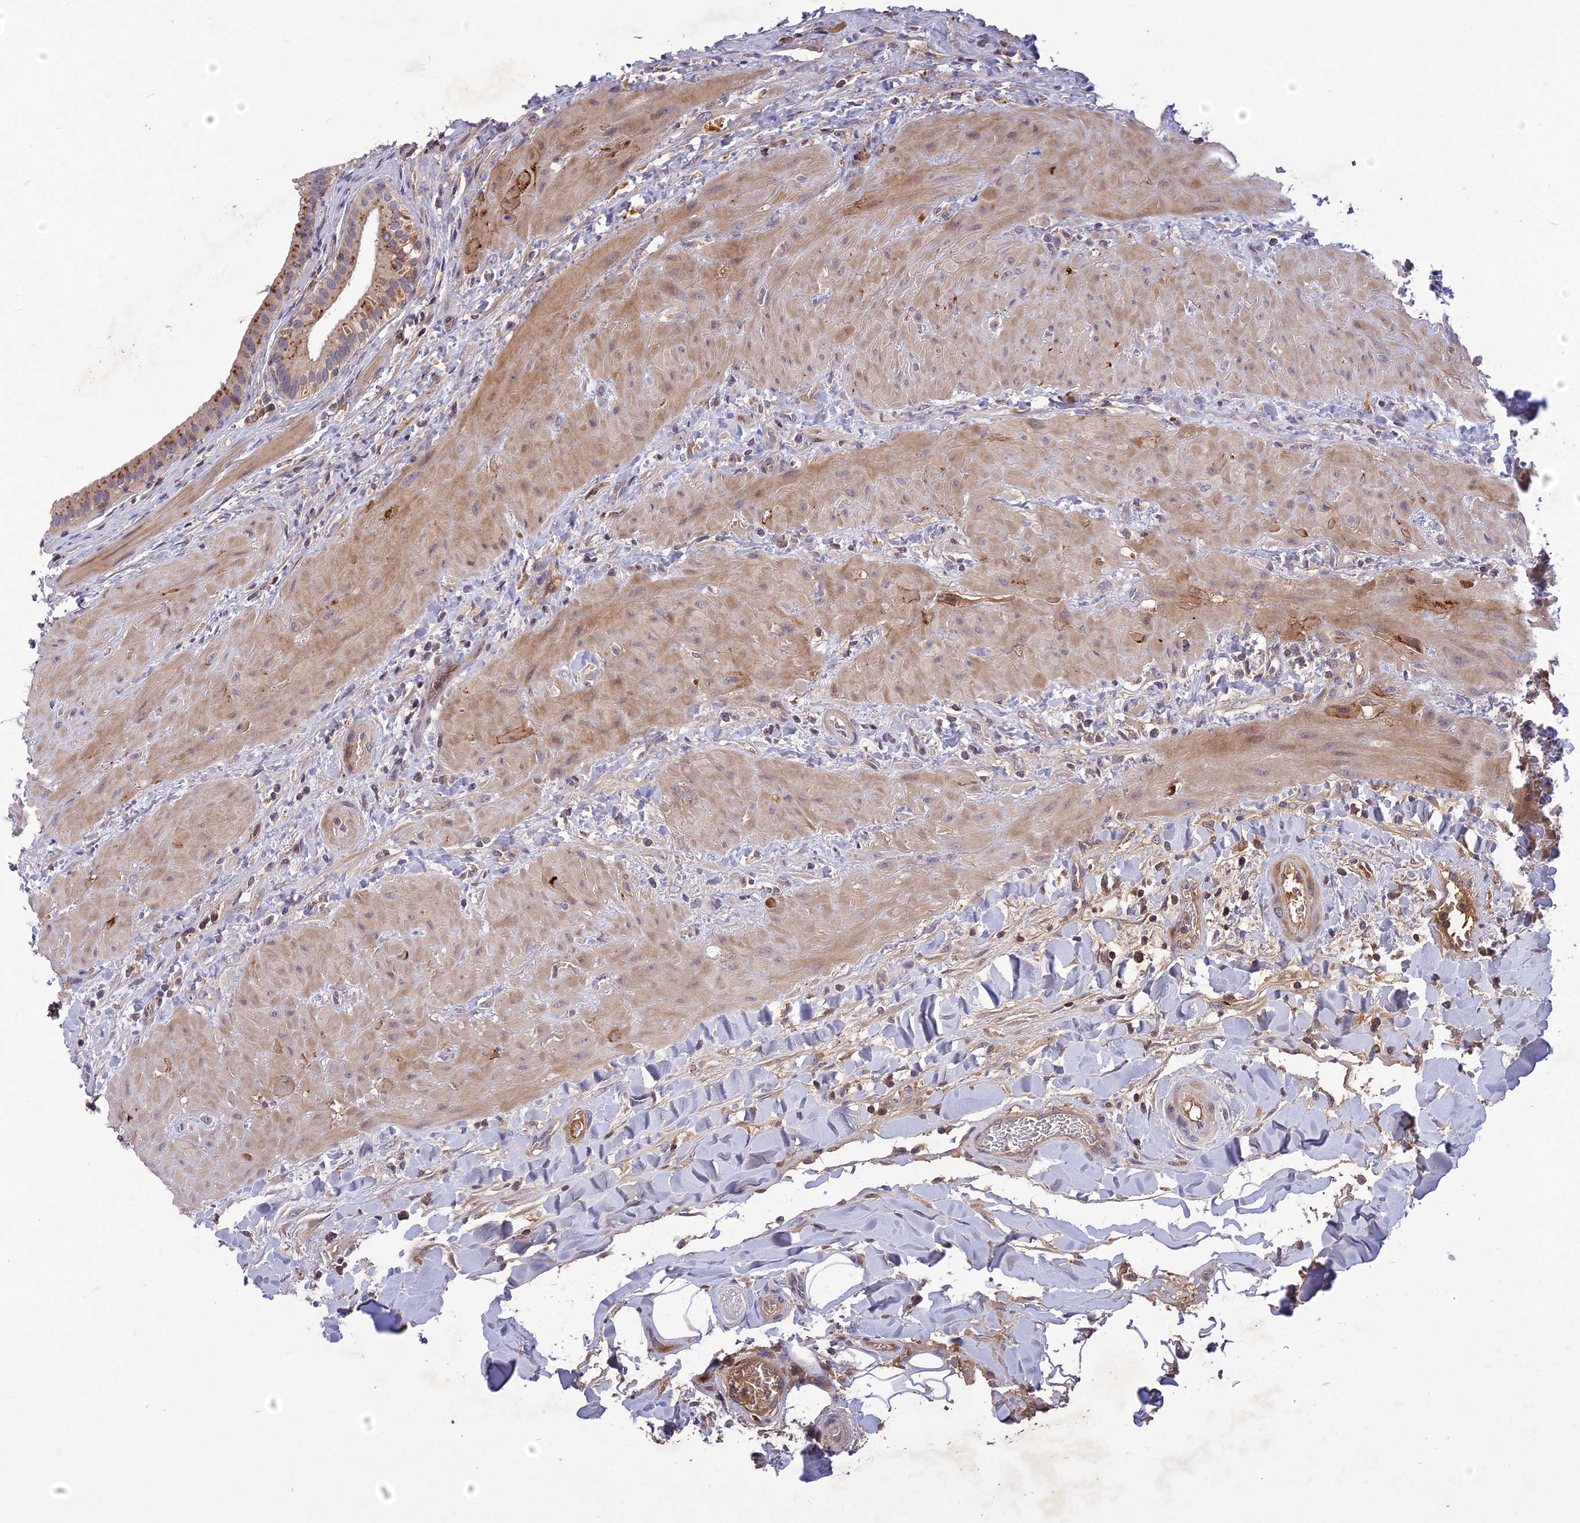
{"staining": {"intensity": "moderate", "quantity": "25%-75%", "location": "cytoplasmic/membranous"}, "tissue": "gallbladder", "cell_type": "Glandular cells", "image_type": "normal", "snomed": [{"axis": "morphology", "description": "Normal tissue, NOS"}, {"axis": "topography", "description": "Gallbladder"}], "caption": "Protein staining of normal gallbladder demonstrates moderate cytoplasmic/membranous expression in about 25%-75% of glandular cells. The staining is performed using DAB (3,3'-diaminobenzidine) brown chromogen to label protein expression. The nuclei are counter-stained blue using hematoxylin.", "gene": "ADO", "patient": {"sex": "male", "age": 24}}